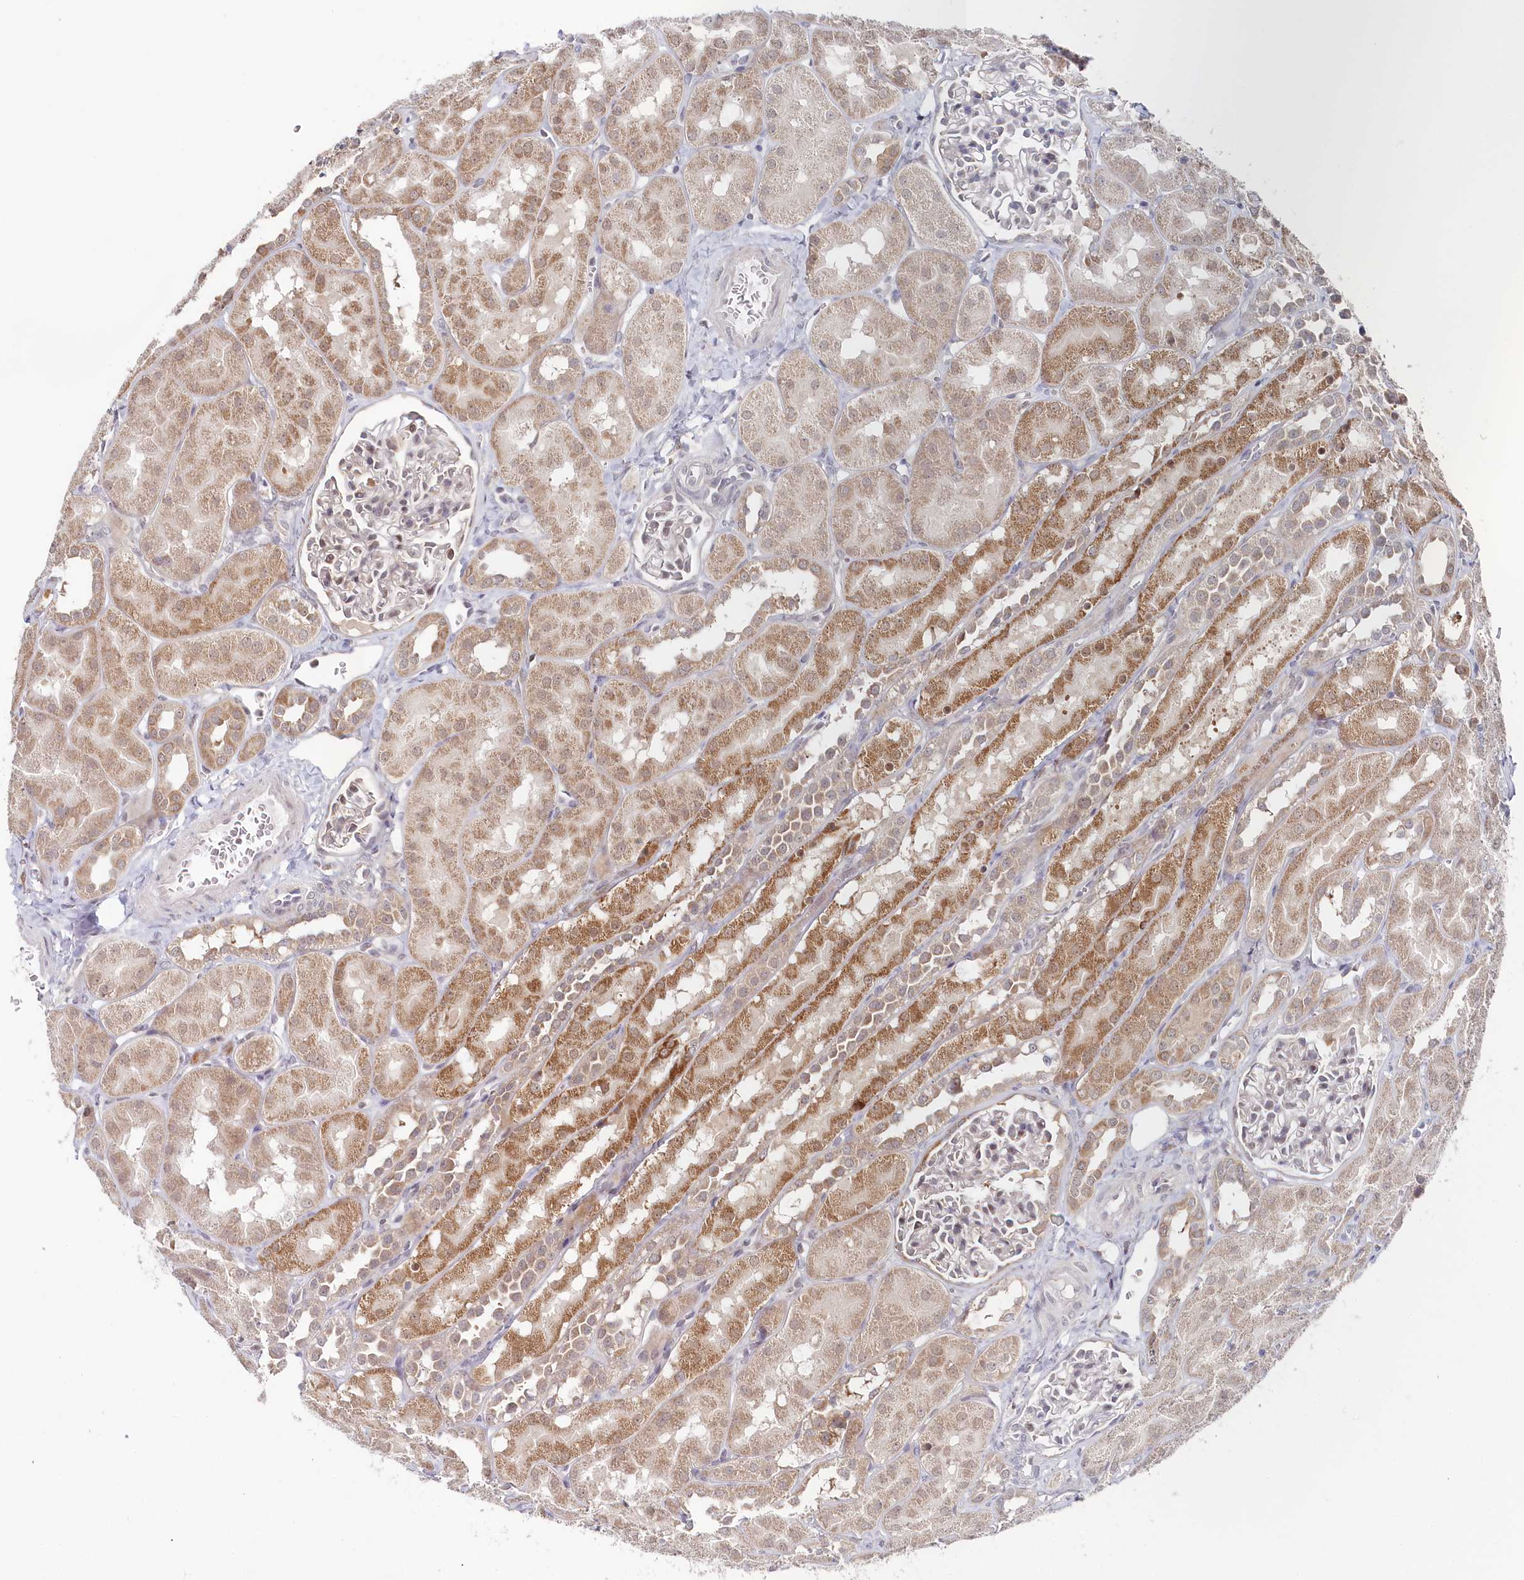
{"staining": {"intensity": "weak", "quantity": "<25%", "location": "nuclear"}, "tissue": "kidney", "cell_type": "Cells in glomeruli", "image_type": "normal", "snomed": [{"axis": "morphology", "description": "Normal tissue, NOS"}, {"axis": "topography", "description": "Kidney"}, {"axis": "topography", "description": "Urinary bladder"}], "caption": "Kidney stained for a protein using immunohistochemistry displays no positivity cells in glomeruli.", "gene": "WAPL", "patient": {"sex": "male", "age": 16}}